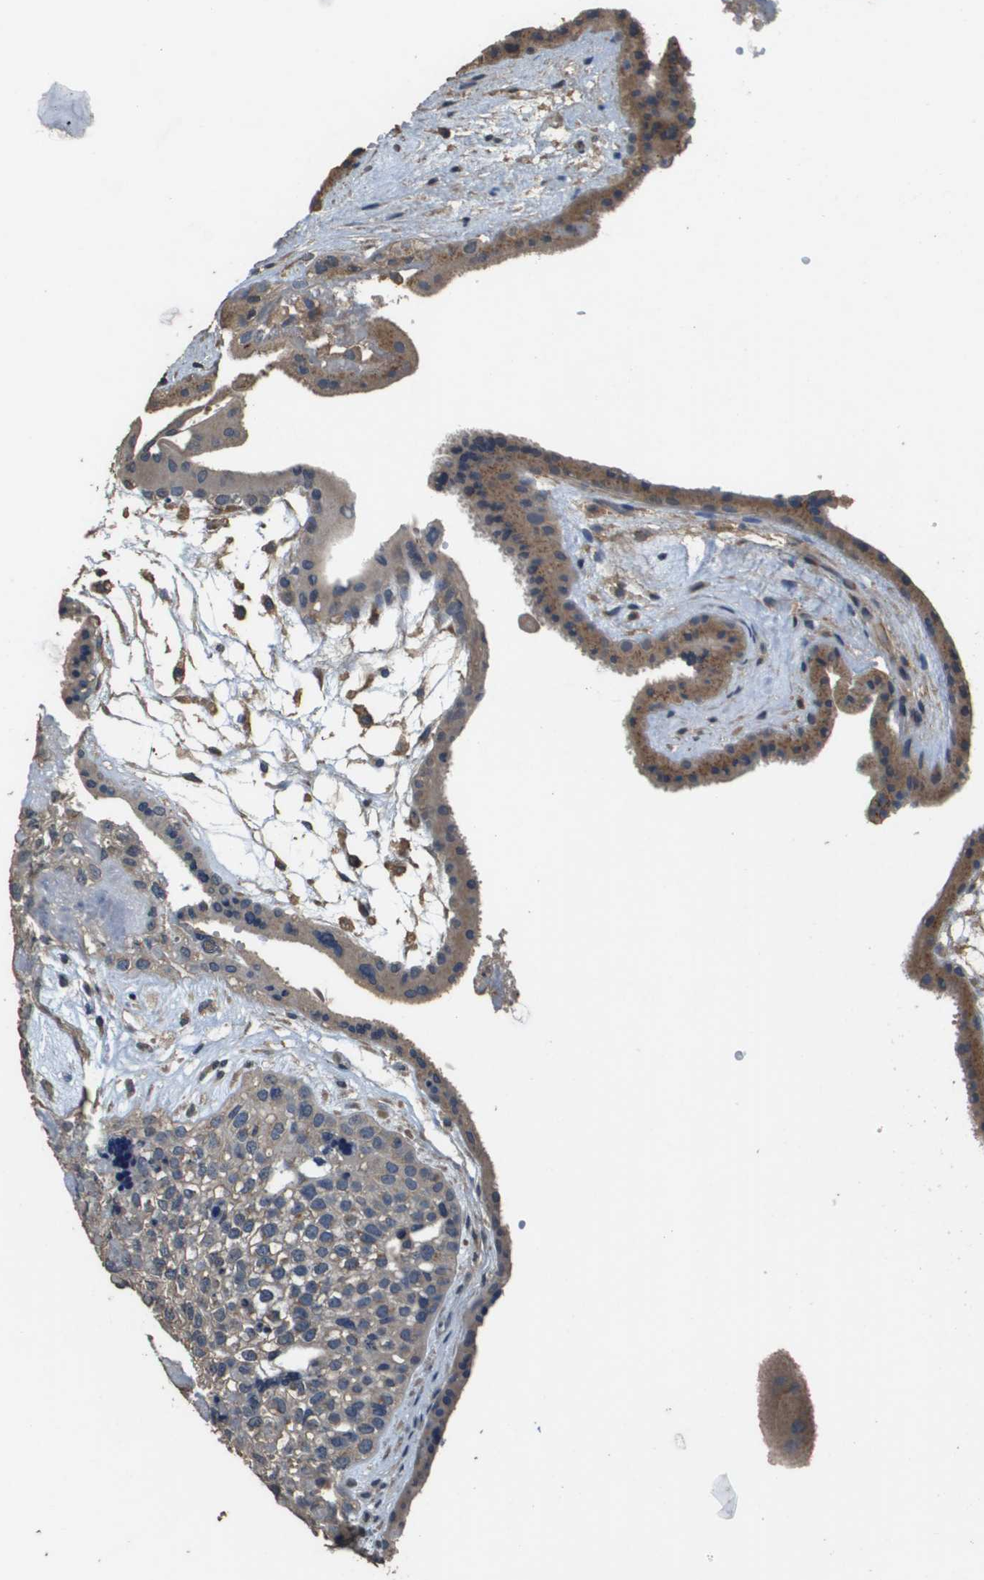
{"staining": {"intensity": "moderate", "quantity": ">75%", "location": "cytoplasmic/membranous"}, "tissue": "fallopian tube", "cell_type": "Glandular cells", "image_type": "normal", "snomed": [{"axis": "morphology", "description": "Normal tissue, NOS"}, {"axis": "topography", "description": "Fallopian tube"}, {"axis": "topography", "description": "Placenta"}], "caption": "Immunohistochemical staining of normal human fallopian tube demonstrates moderate cytoplasmic/membranous protein expression in approximately >75% of glandular cells.", "gene": "RAB6B", "patient": {"sex": "female", "age": 34}}